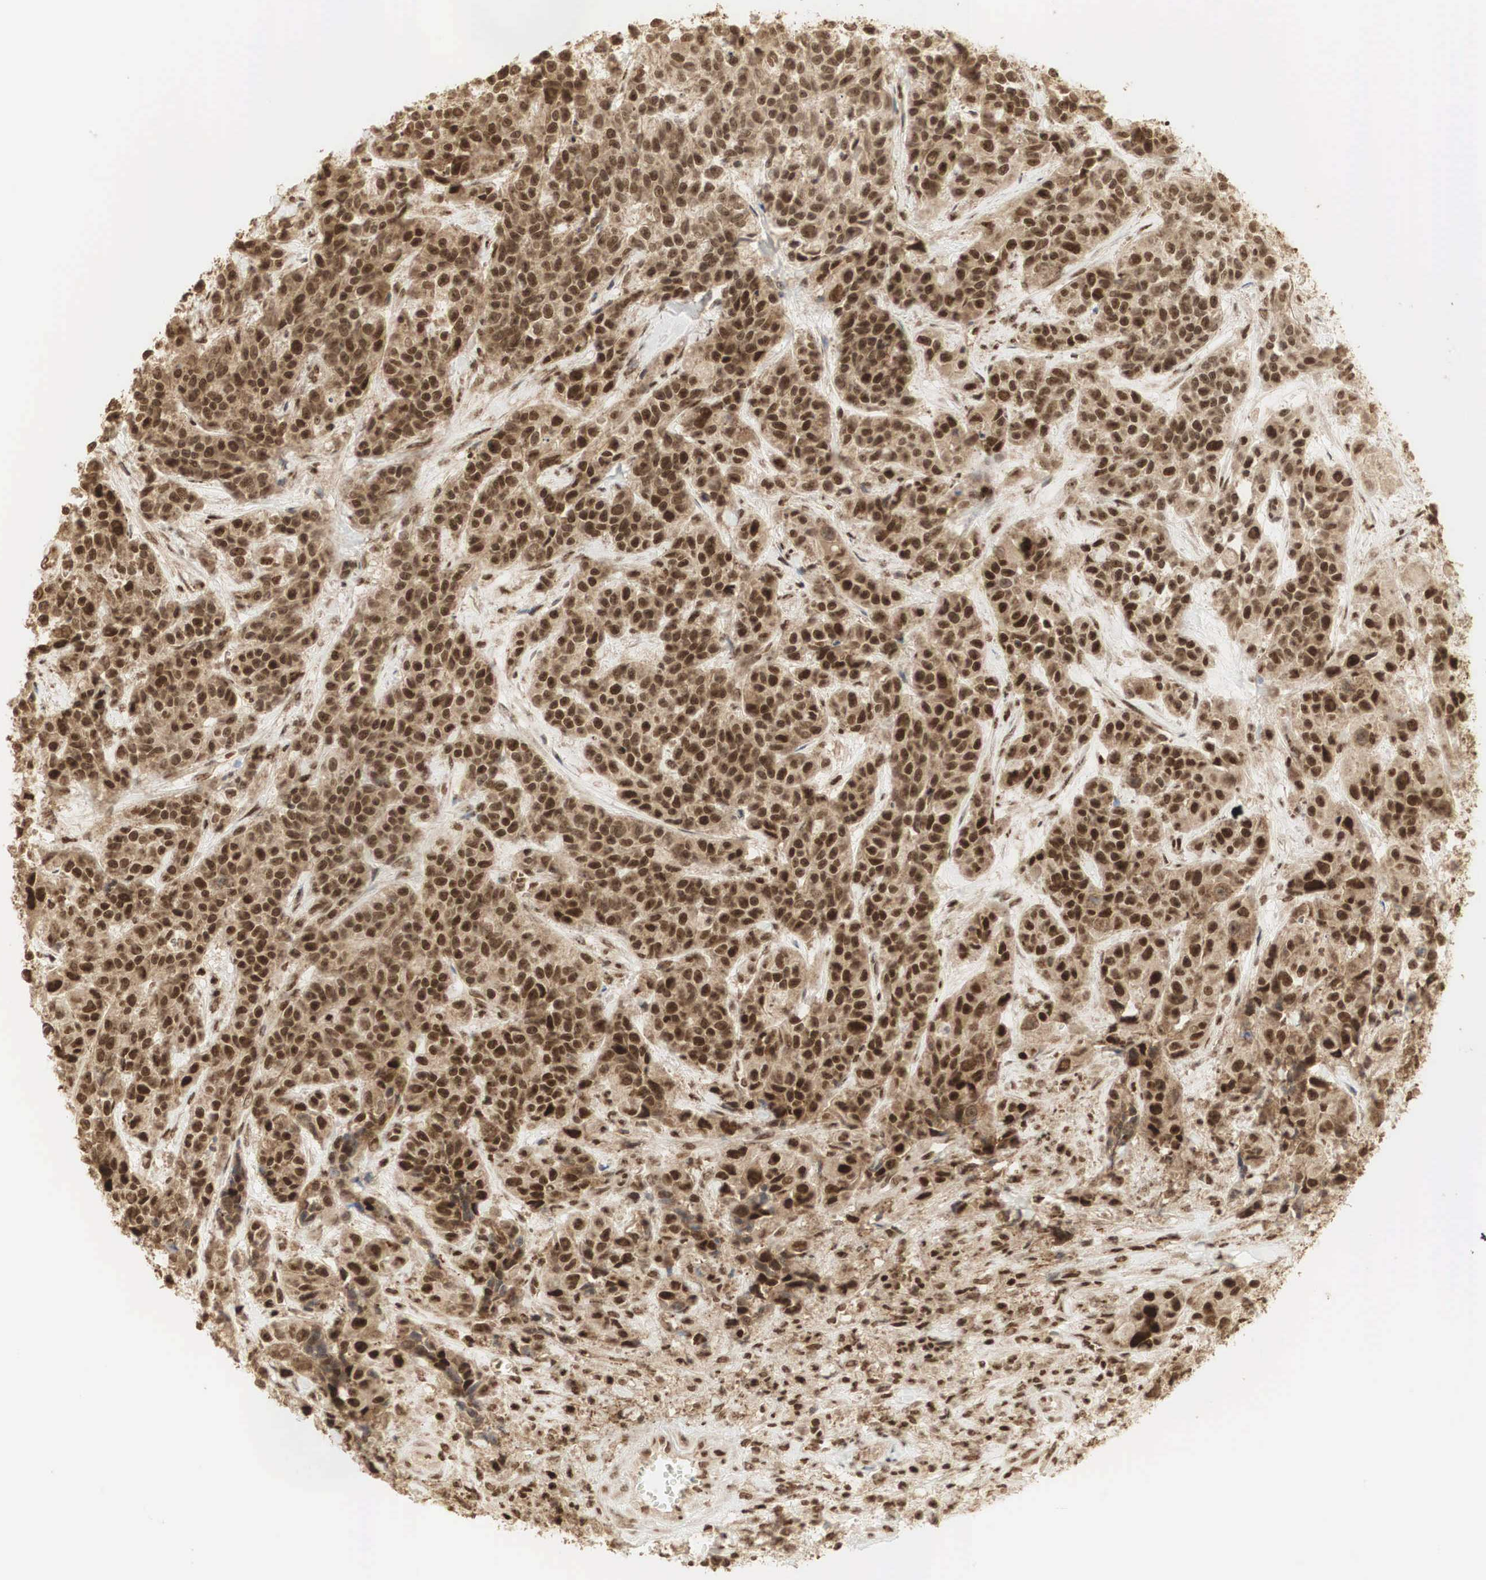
{"staining": {"intensity": "strong", "quantity": ">75%", "location": "cytoplasmic/membranous,nuclear"}, "tissue": "urothelial cancer", "cell_type": "Tumor cells", "image_type": "cancer", "snomed": [{"axis": "morphology", "description": "Urothelial carcinoma, High grade"}, {"axis": "topography", "description": "Urinary bladder"}], "caption": "DAB (3,3'-diaminobenzidine) immunohistochemical staining of human urothelial carcinoma (high-grade) demonstrates strong cytoplasmic/membranous and nuclear protein expression in about >75% of tumor cells.", "gene": "RNF113A", "patient": {"sex": "female", "age": 81}}